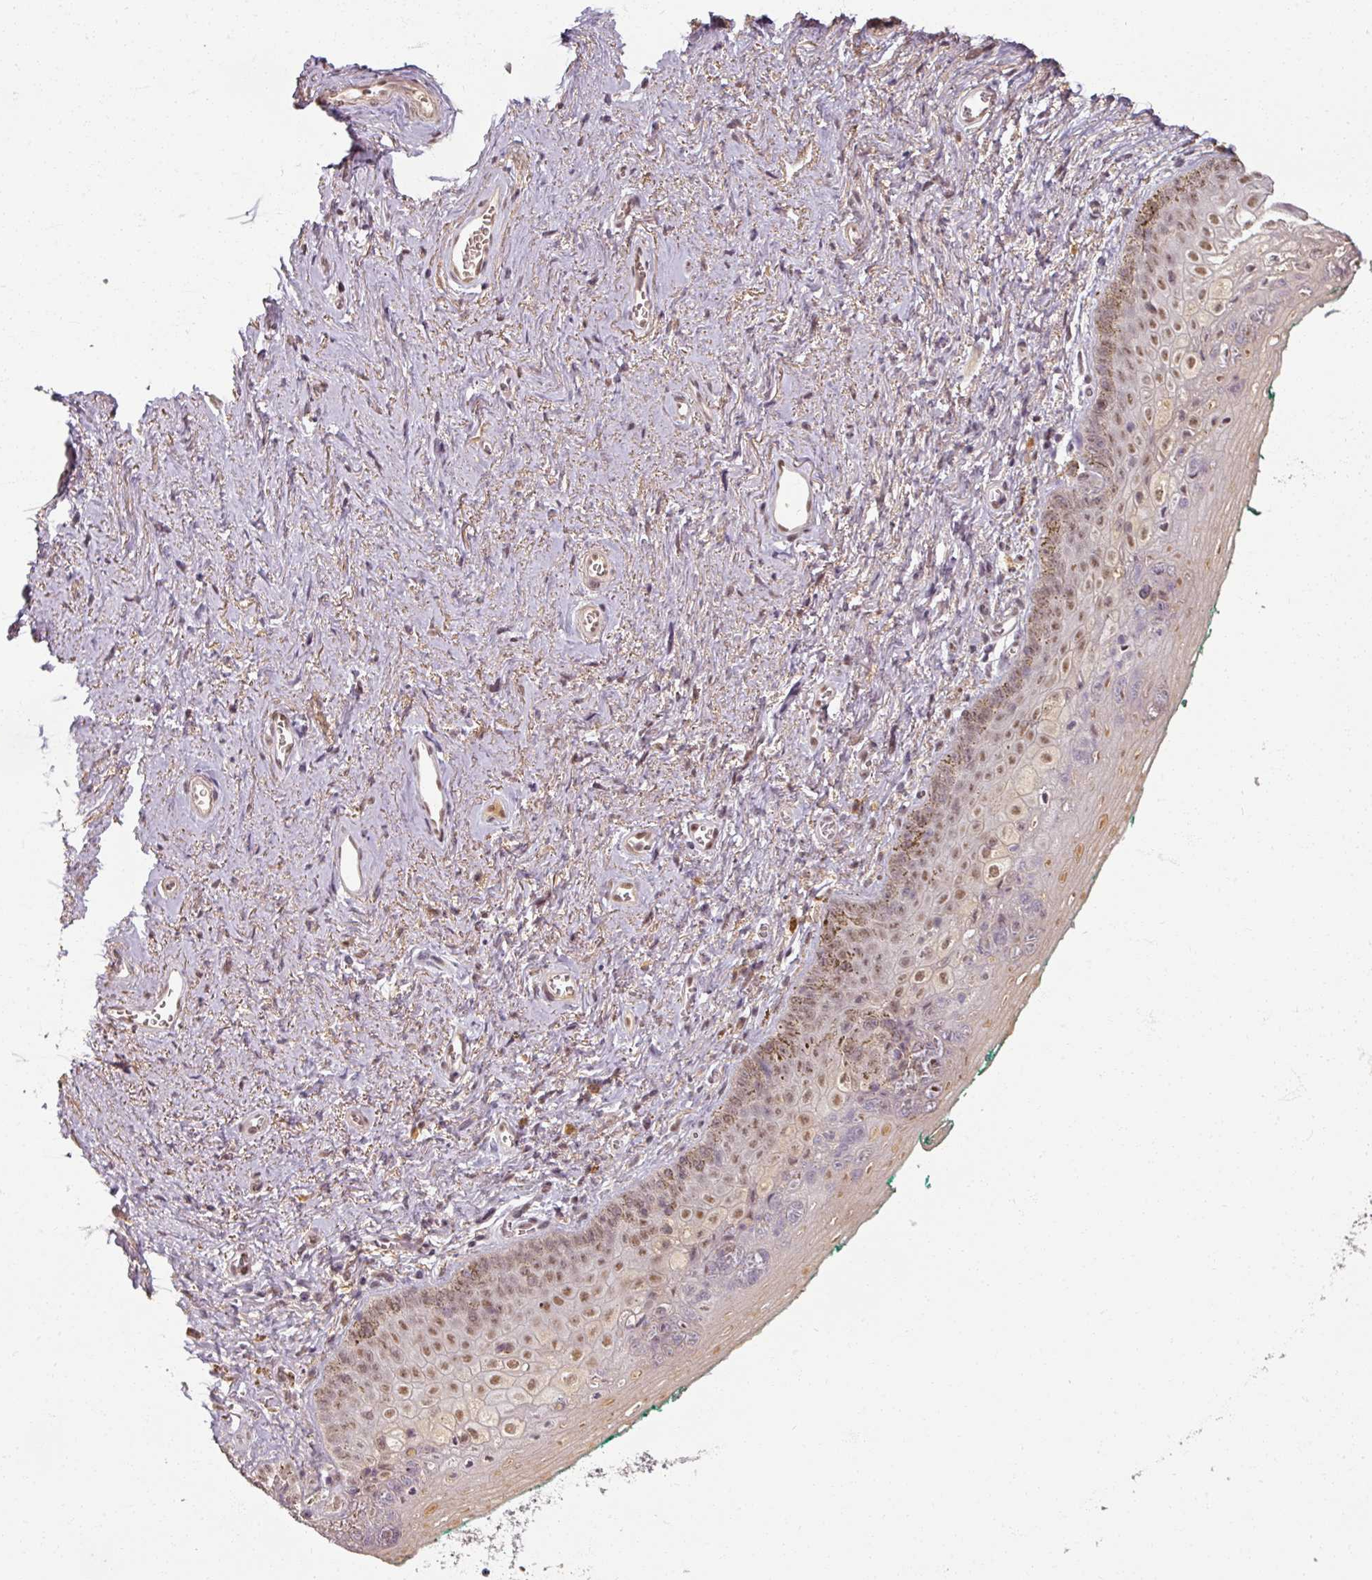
{"staining": {"intensity": "moderate", "quantity": "25%-75%", "location": "nuclear"}, "tissue": "vagina", "cell_type": "Squamous epithelial cells", "image_type": "normal", "snomed": [{"axis": "morphology", "description": "Normal tissue, NOS"}, {"axis": "topography", "description": "Vulva"}, {"axis": "topography", "description": "Vagina"}, {"axis": "topography", "description": "Peripheral nerve tissue"}], "caption": "Vagina stained for a protein (brown) demonstrates moderate nuclear positive expression in about 25%-75% of squamous epithelial cells.", "gene": "POLR2G", "patient": {"sex": "female", "age": 66}}